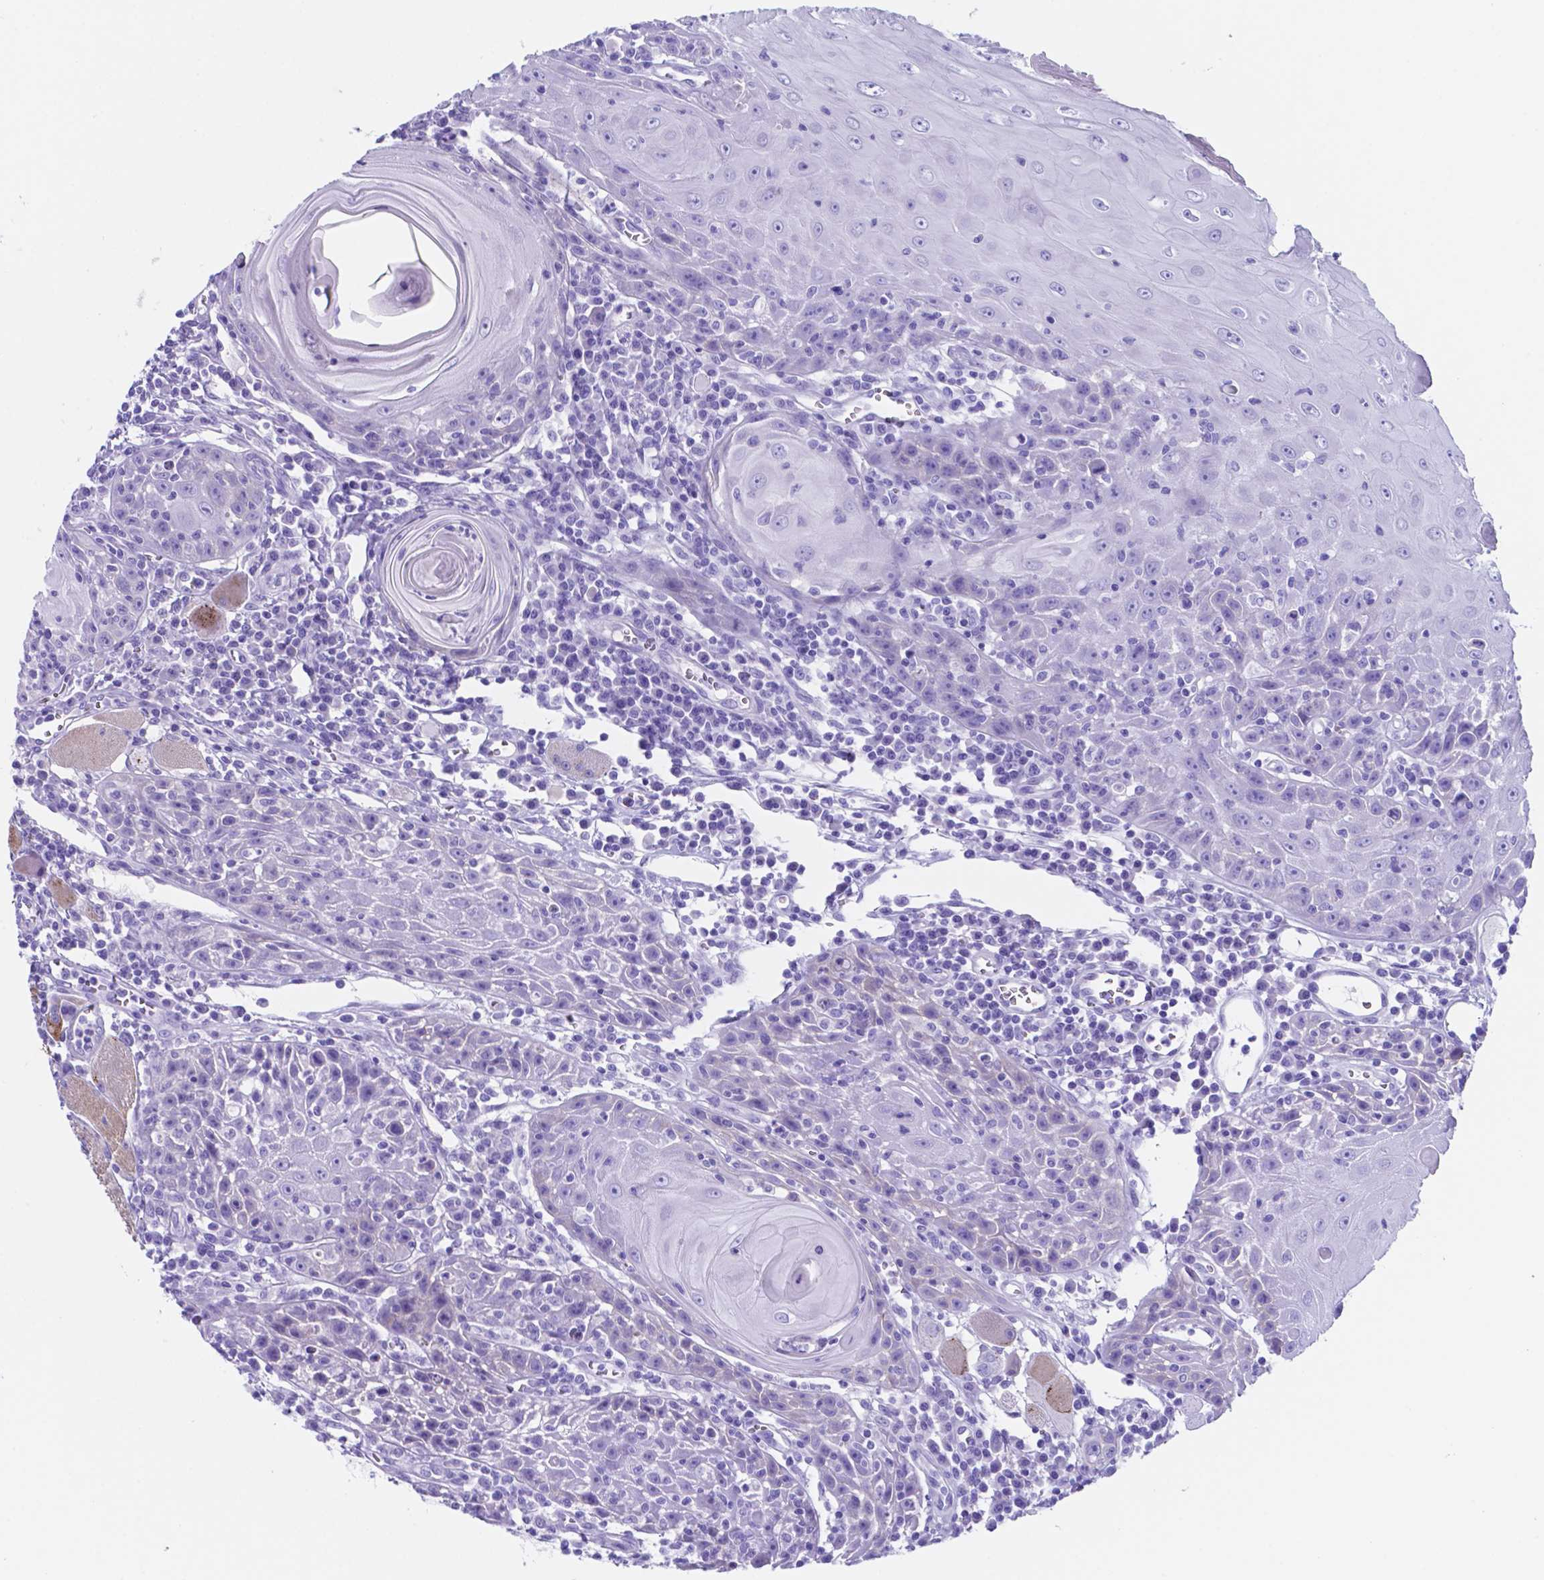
{"staining": {"intensity": "negative", "quantity": "none", "location": "none"}, "tissue": "head and neck cancer", "cell_type": "Tumor cells", "image_type": "cancer", "snomed": [{"axis": "morphology", "description": "Normal tissue, NOS"}, {"axis": "morphology", "description": "Squamous cell carcinoma, NOS"}, {"axis": "topography", "description": "Oral tissue"}, {"axis": "topography", "description": "Head-Neck"}], "caption": "Histopathology image shows no significant protein positivity in tumor cells of head and neck cancer. The staining was performed using DAB to visualize the protein expression in brown, while the nuclei were stained in blue with hematoxylin (Magnification: 20x).", "gene": "DNAAF8", "patient": {"sex": "male", "age": 52}}